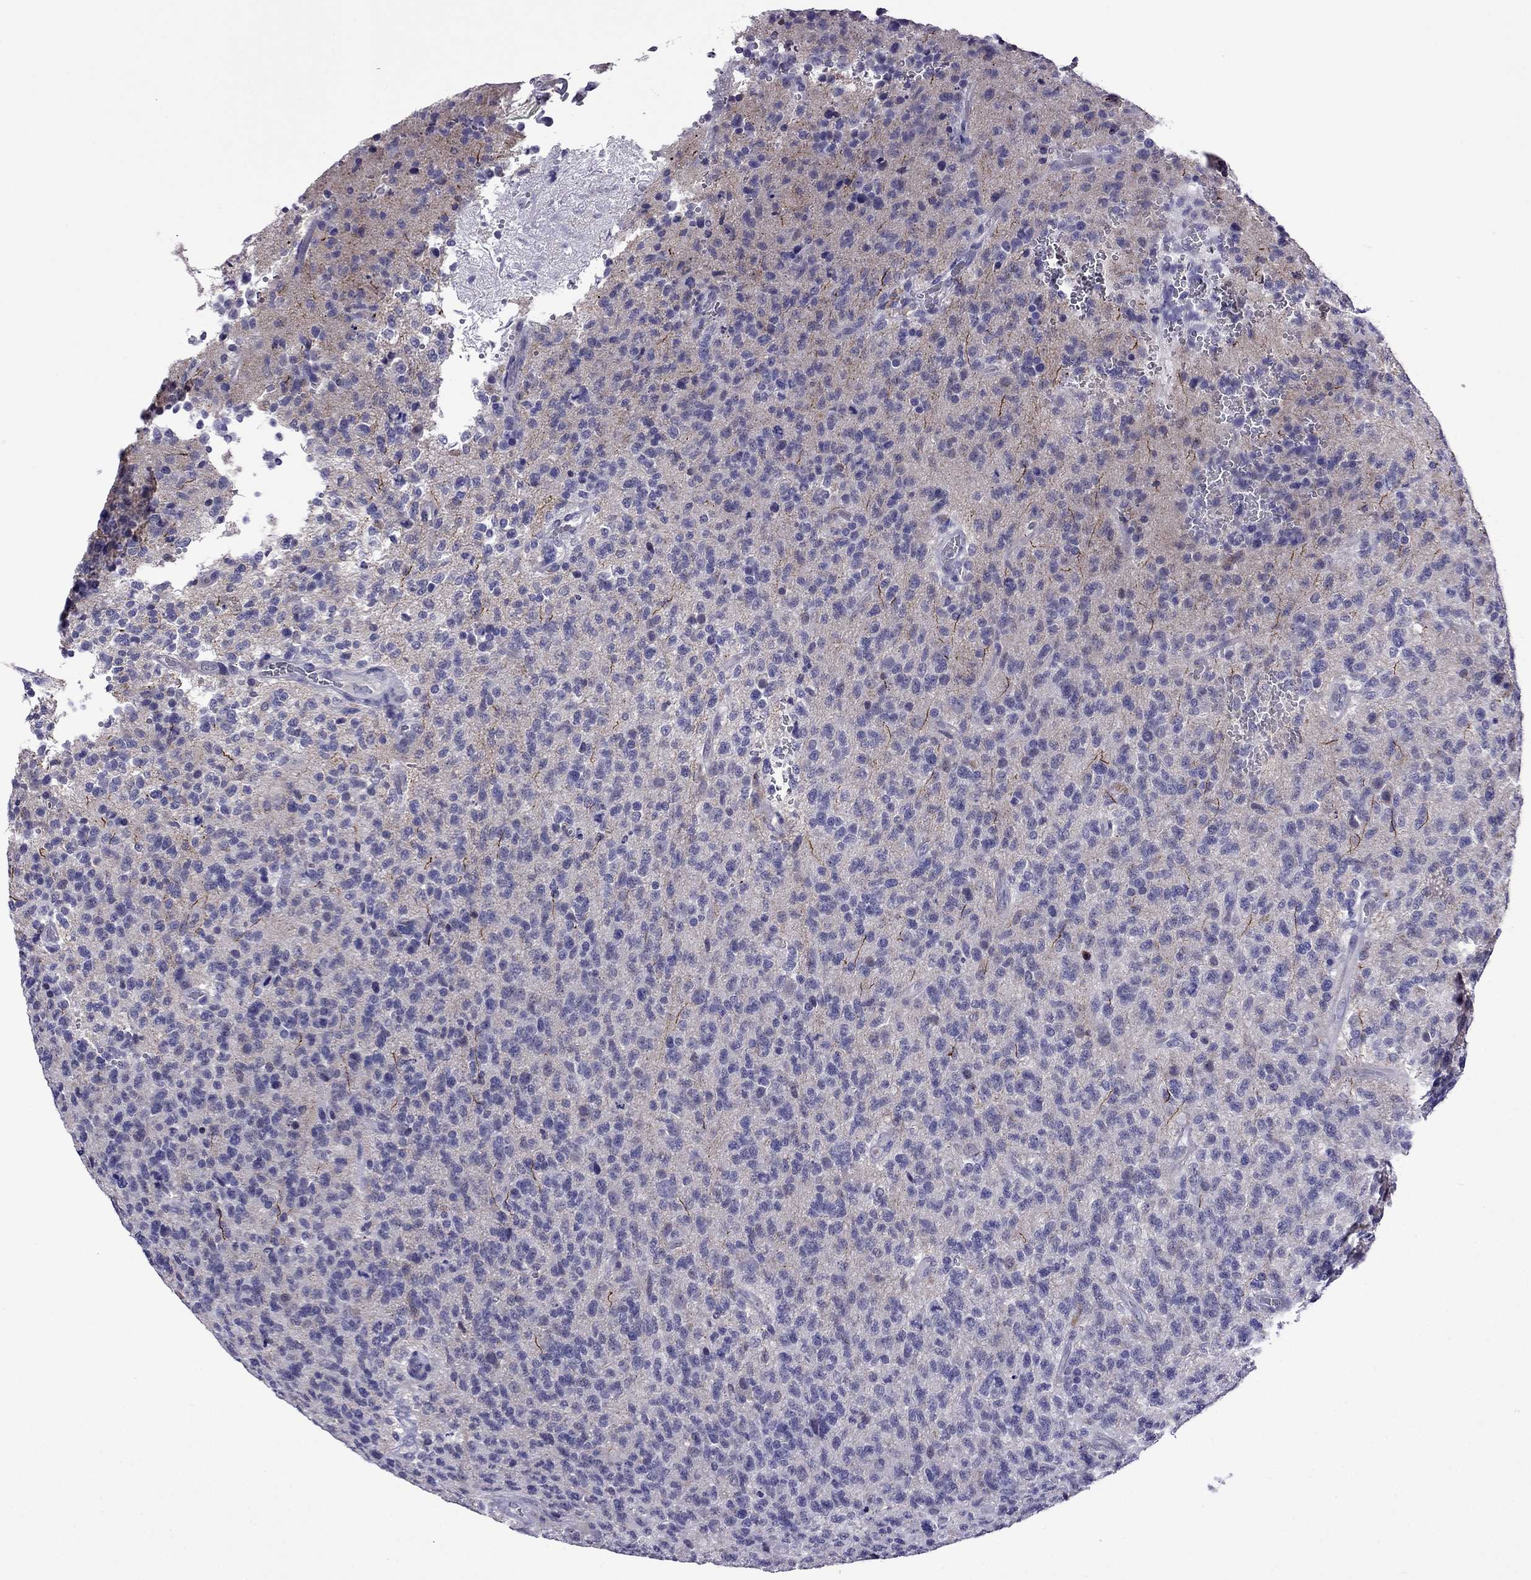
{"staining": {"intensity": "negative", "quantity": "none", "location": "none"}, "tissue": "glioma", "cell_type": "Tumor cells", "image_type": "cancer", "snomed": [{"axis": "morphology", "description": "Glioma, malignant, High grade"}, {"axis": "topography", "description": "Brain"}], "caption": "Immunohistochemical staining of malignant glioma (high-grade) exhibits no significant expression in tumor cells. The staining is performed using DAB (3,3'-diaminobenzidine) brown chromogen with nuclei counter-stained in using hematoxylin.", "gene": "SPTBN4", "patient": {"sex": "male", "age": 56}}